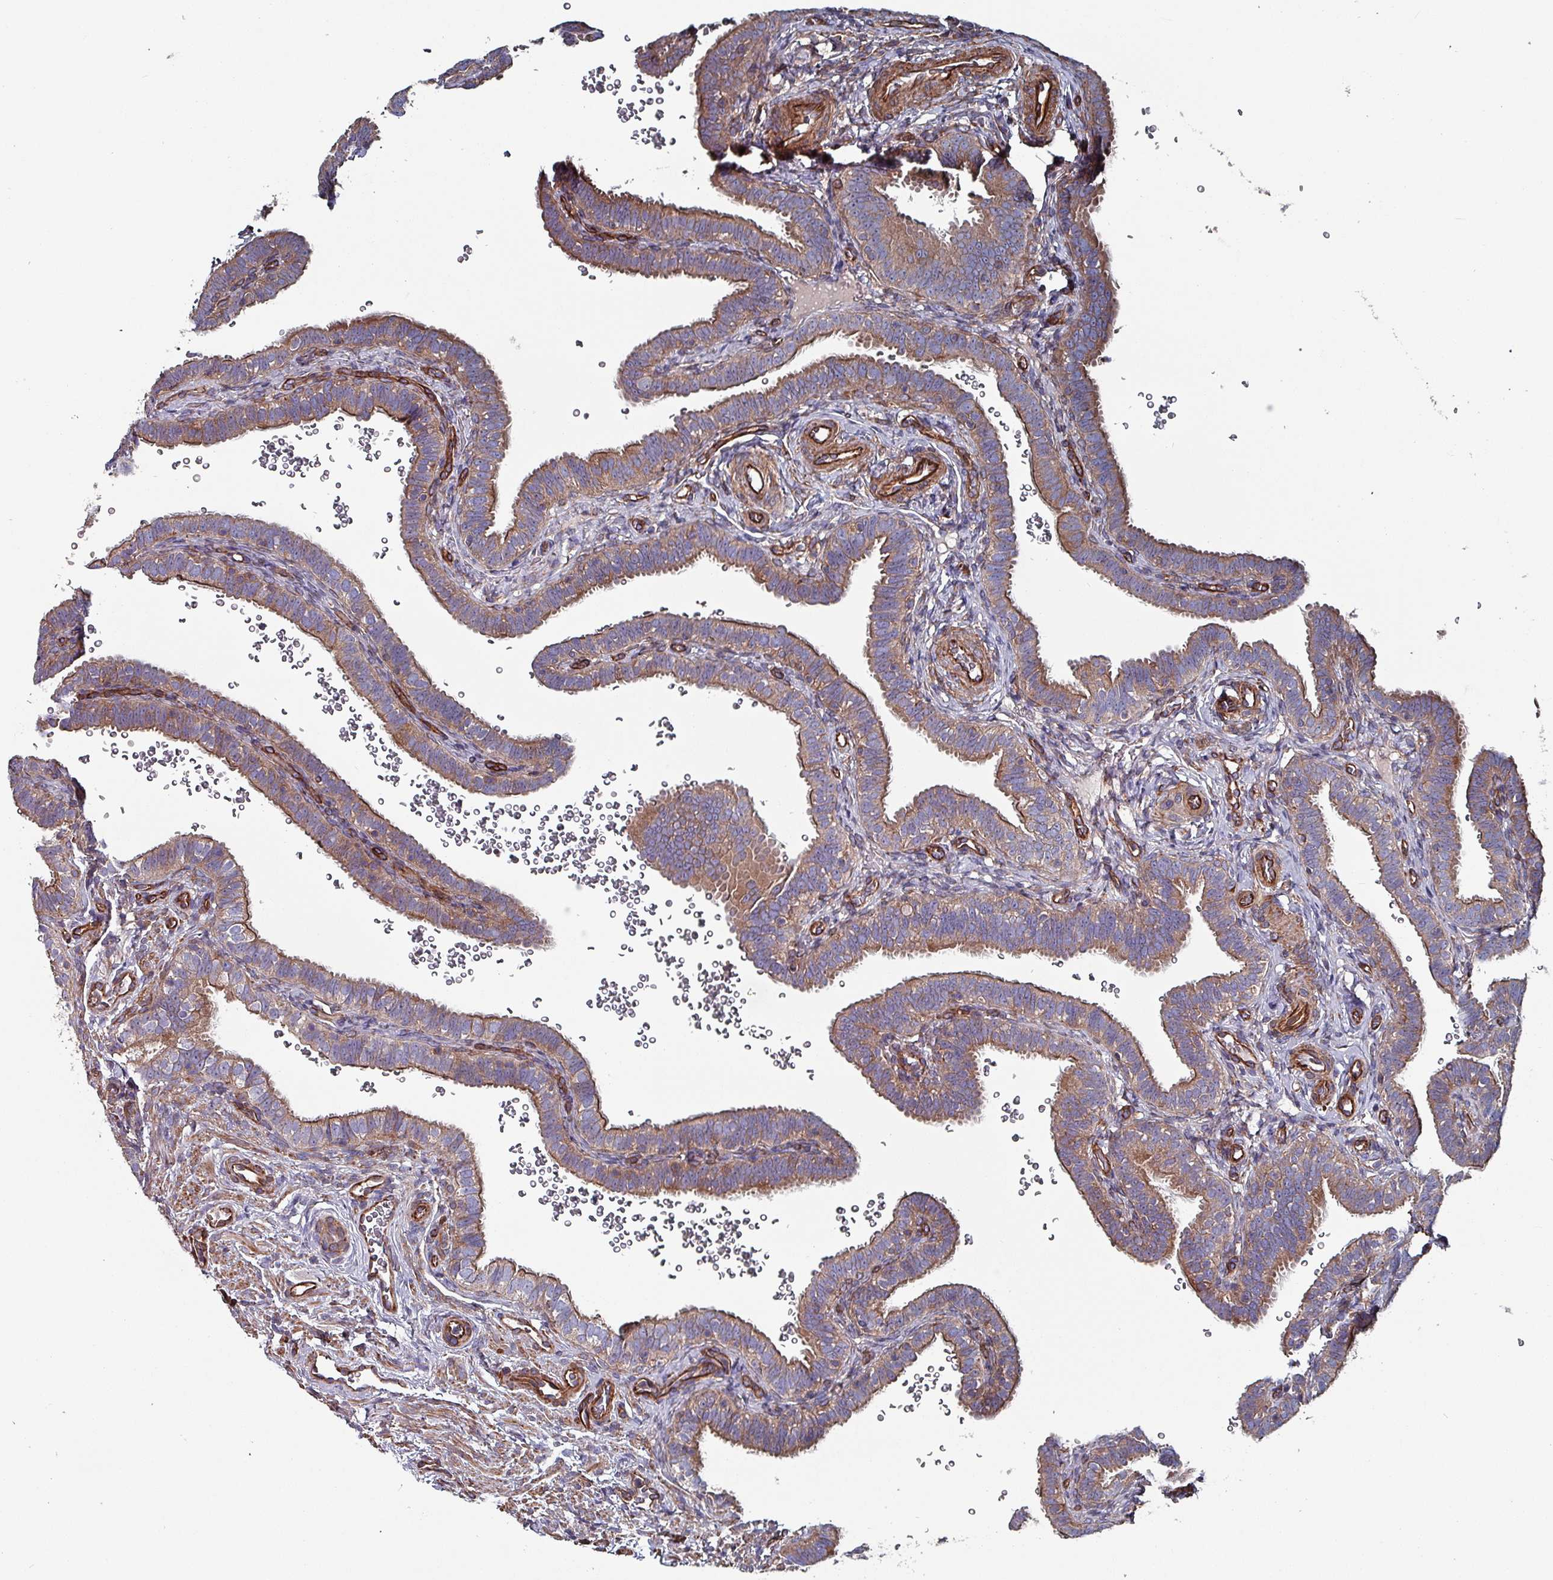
{"staining": {"intensity": "weak", "quantity": ">75%", "location": "cytoplasmic/membranous"}, "tissue": "fallopian tube", "cell_type": "Glandular cells", "image_type": "normal", "snomed": [{"axis": "morphology", "description": "Normal tissue, NOS"}, {"axis": "topography", "description": "Fallopian tube"}], "caption": "The histopathology image demonstrates staining of benign fallopian tube, revealing weak cytoplasmic/membranous protein expression (brown color) within glandular cells.", "gene": "ANO10", "patient": {"sex": "female", "age": 41}}